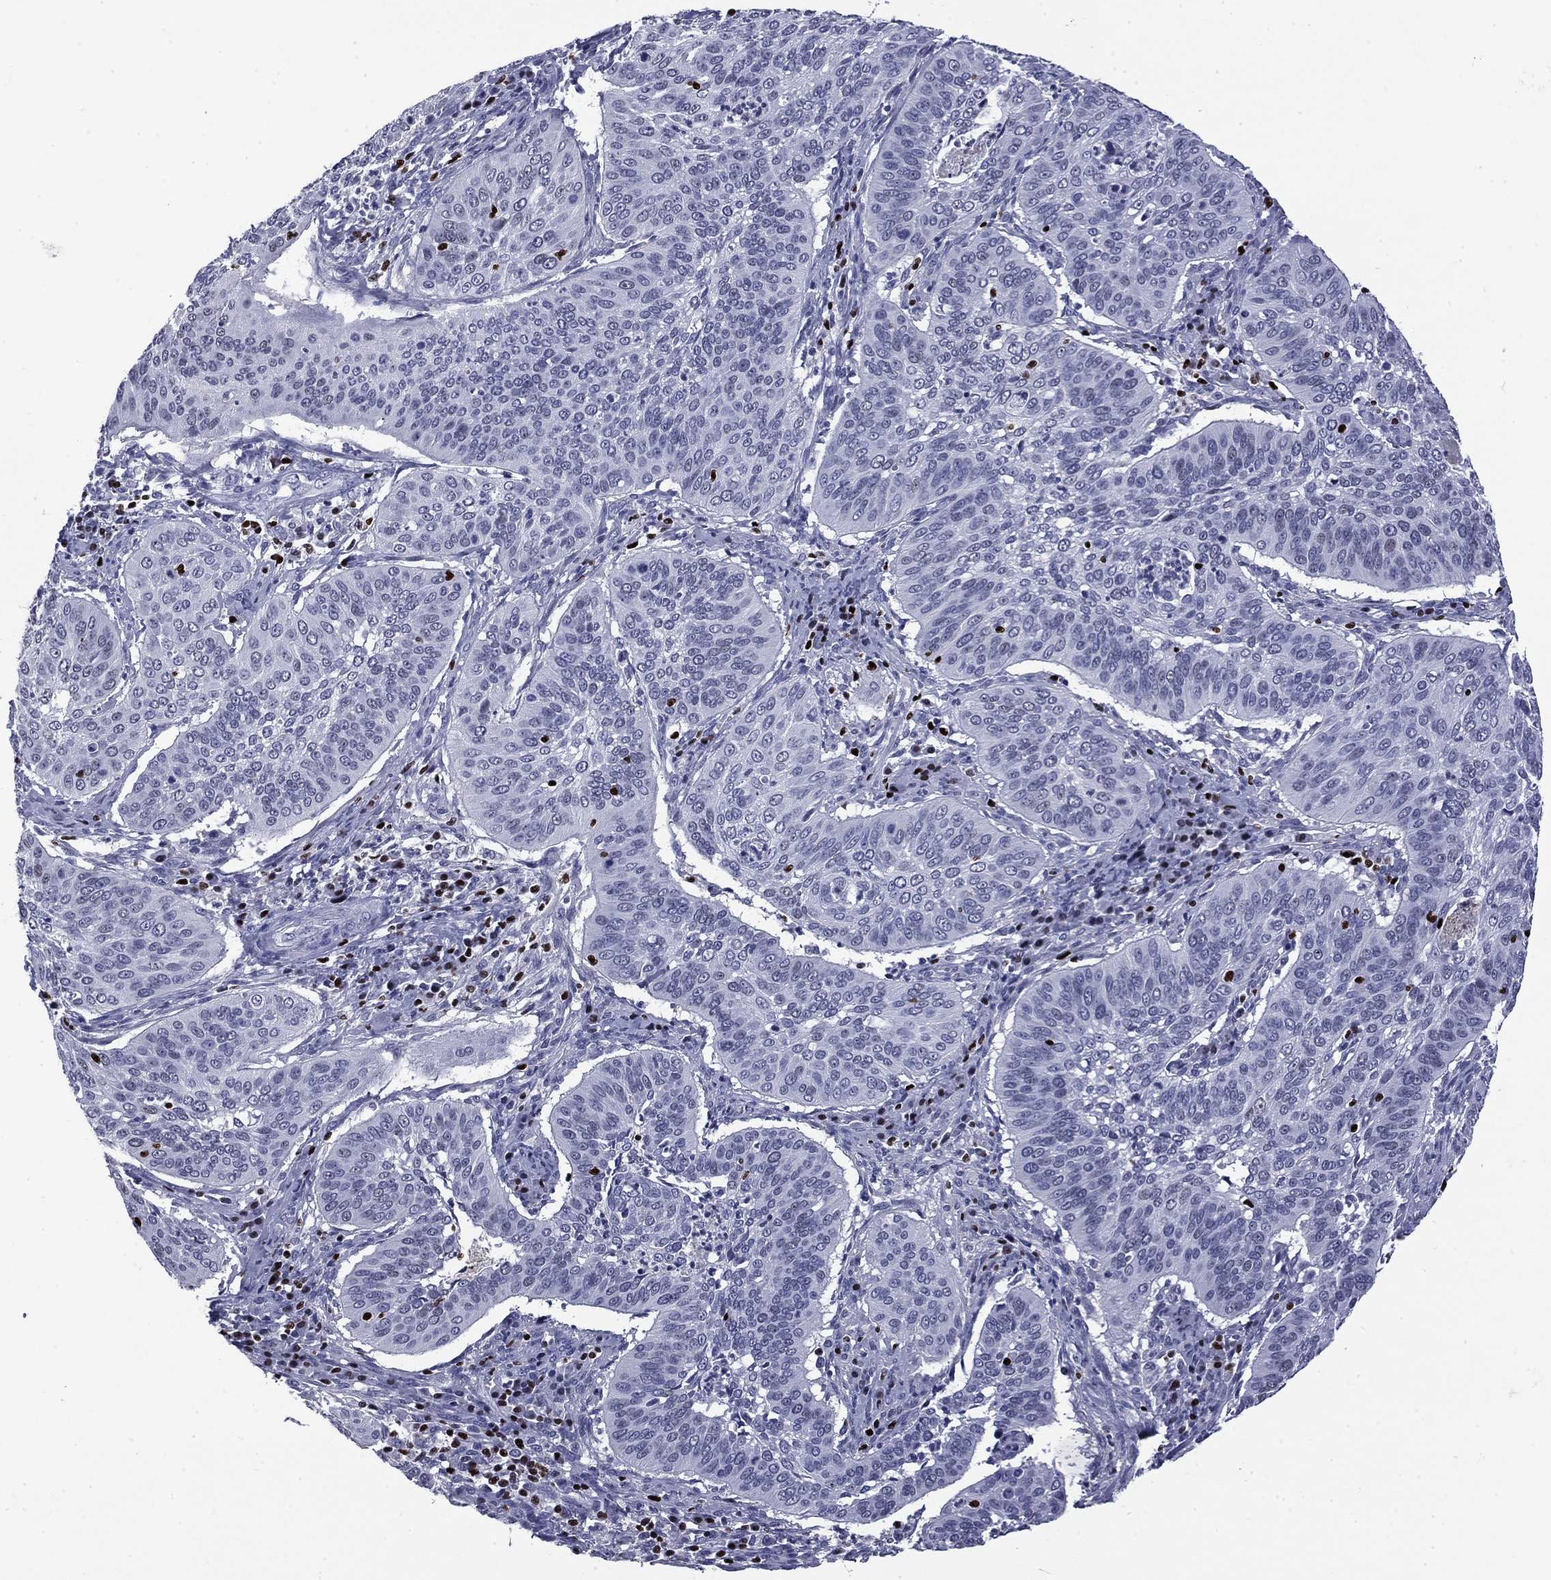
{"staining": {"intensity": "negative", "quantity": "none", "location": "none"}, "tissue": "cervical cancer", "cell_type": "Tumor cells", "image_type": "cancer", "snomed": [{"axis": "morphology", "description": "Normal tissue, NOS"}, {"axis": "morphology", "description": "Squamous cell carcinoma, NOS"}, {"axis": "topography", "description": "Cervix"}], "caption": "Immunohistochemistry (IHC) of human cervical cancer (squamous cell carcinoma) exhibits no staining in tumor cells.", "gene": "IKZF3", "patient": {"sex": "female", "age": 39}}